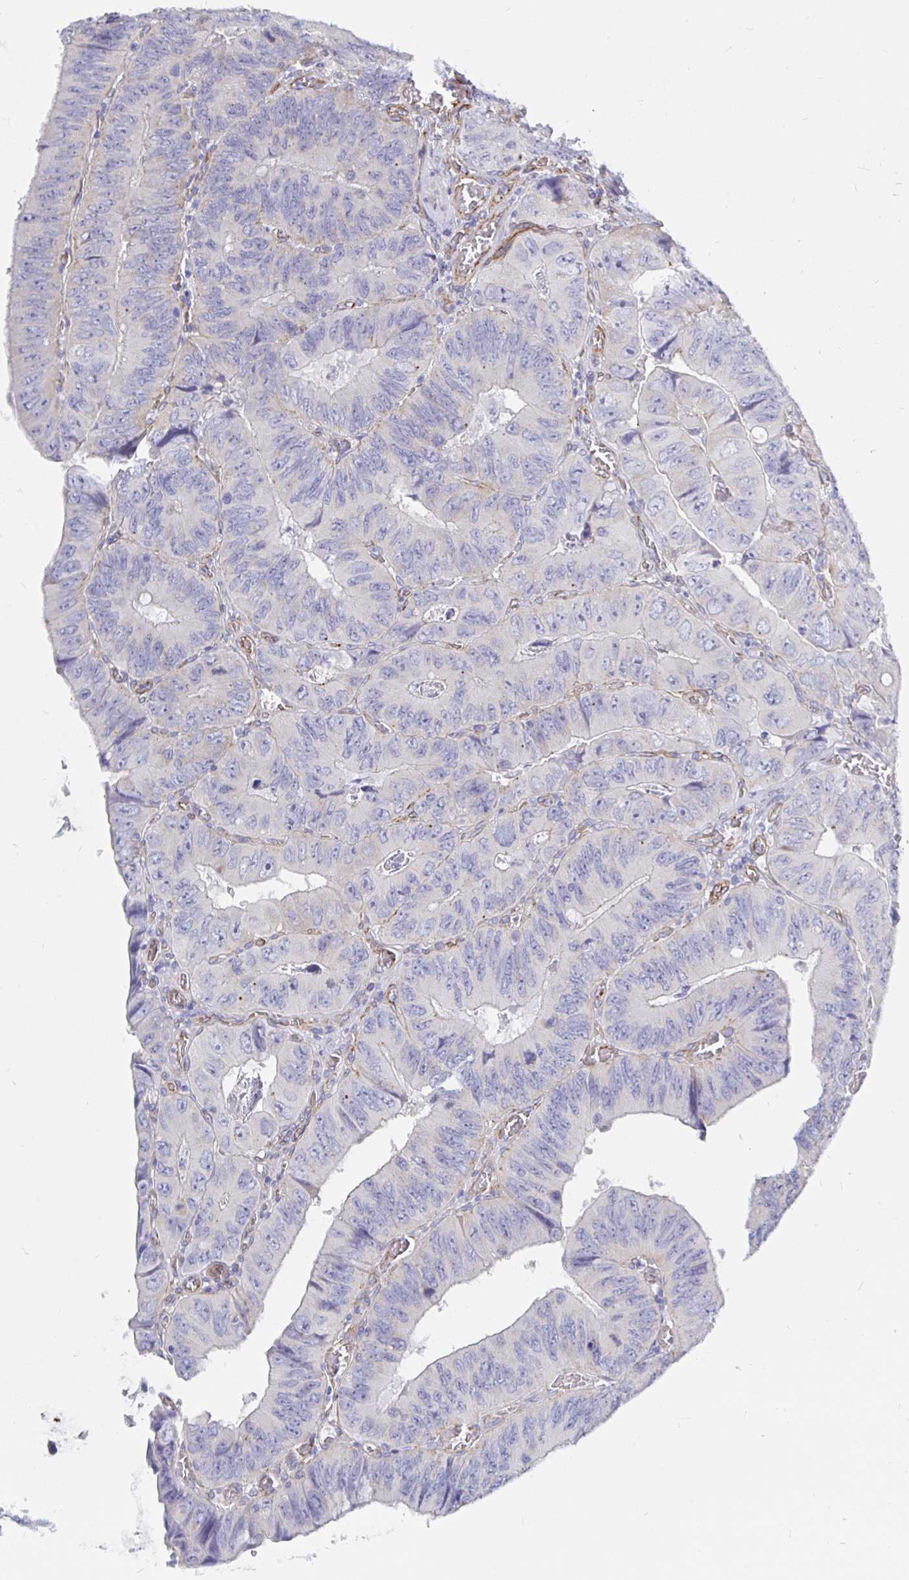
{"staining": {"intensity": "negative", "quantity": "none", "location": "none"}, "tissue": "colorectal cancer", "cell_type": "Tumor cells", "image_type": "cancer", "snomed": [{"axis": "morphology", "description": "Adenocarcinoma, NOS"}, {"axis": "topography", "description": "Colon"}], "caption": "Colorectal cancer (adenocarcinoma) stained for a protein using immunohistochemistry exhibits no staining tumor cells.", "gene": "COX16", "patient": {"sex": "female", "age": 84}}